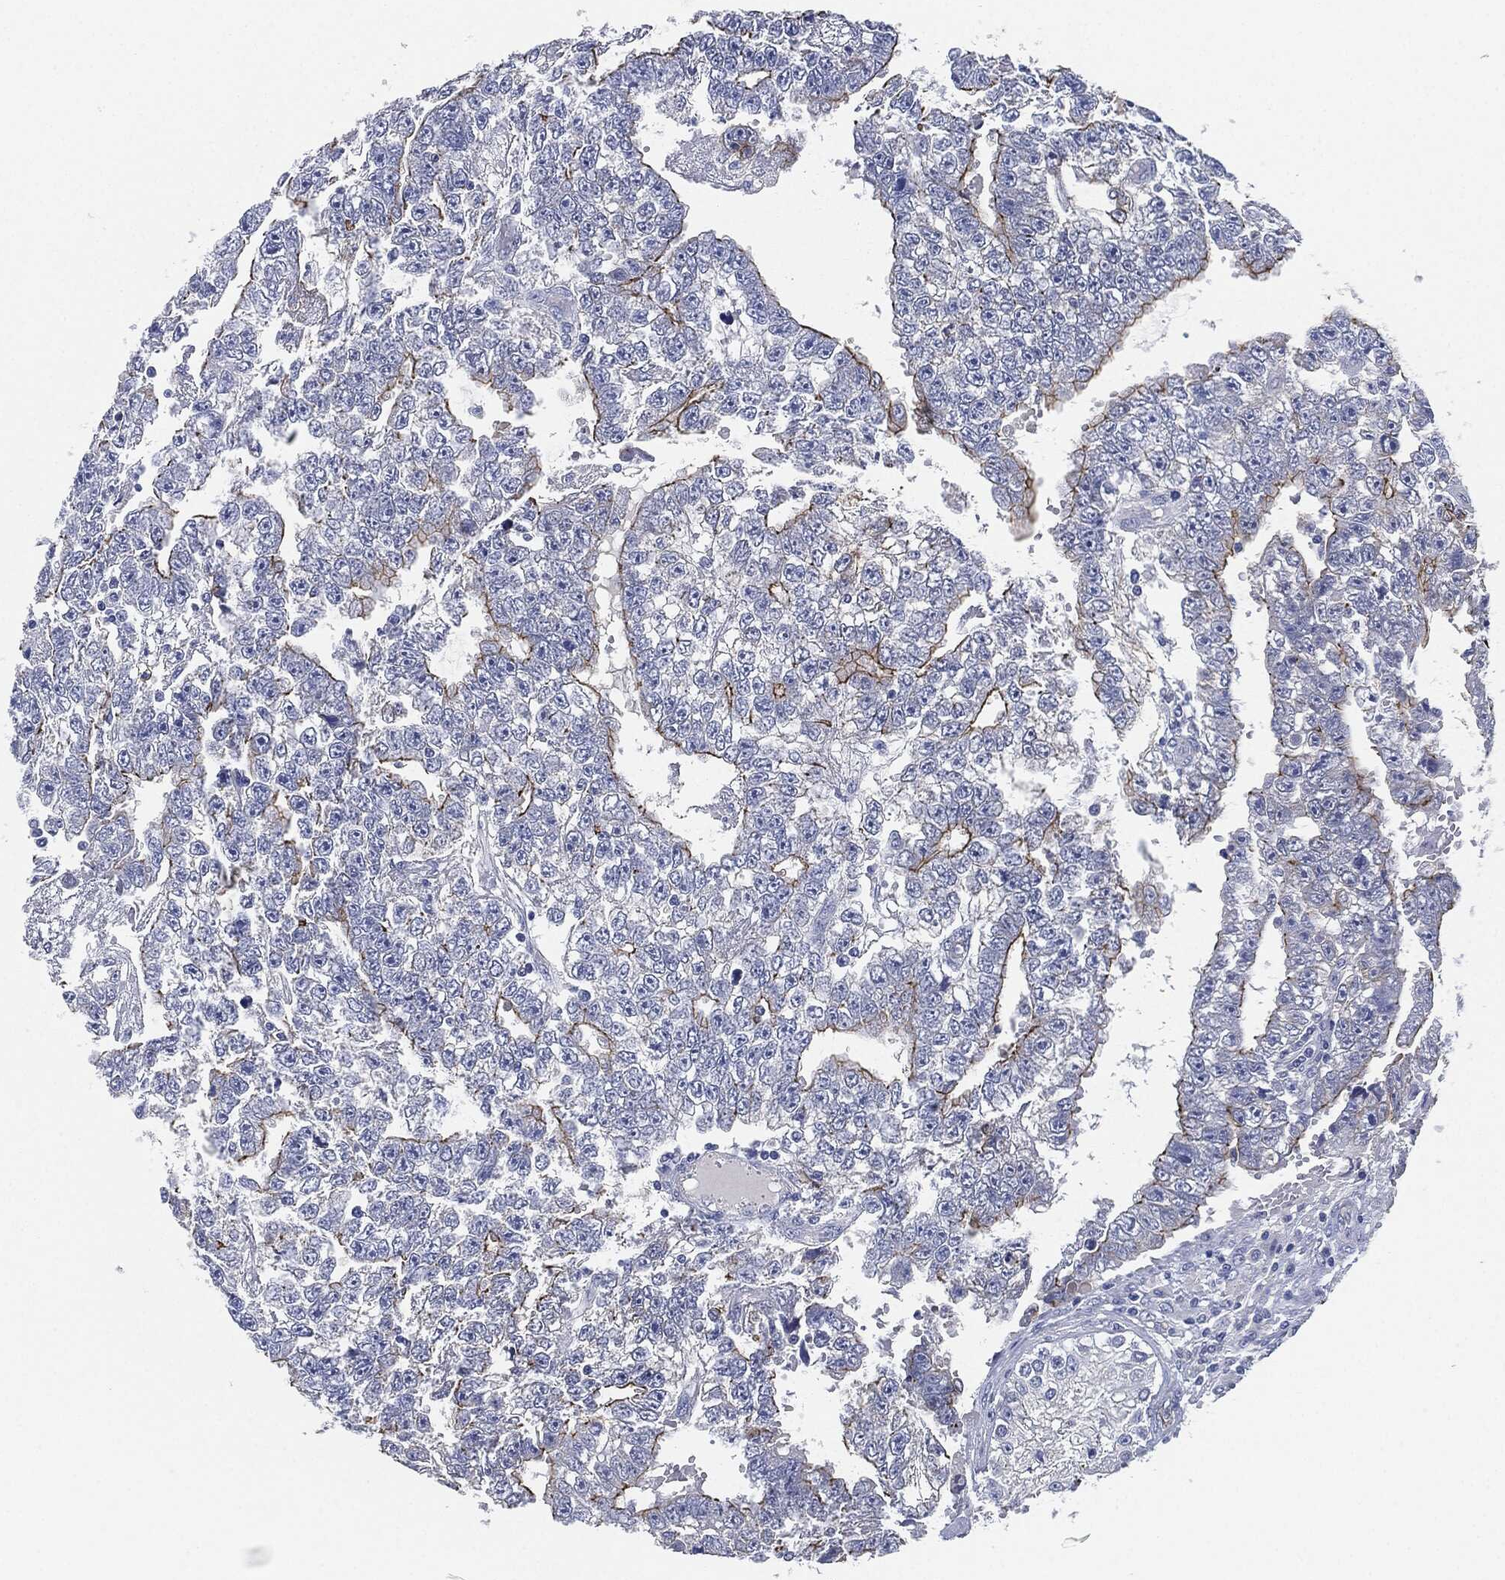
{"staining": {"intensity": "strong", "quantity": "<25%", "location": "cytoplasmic/membranous"}, "tissue": "testis cancer", "cell_type": "Tumor cells", "image_type": "cancer", "snomed": [{"axis": "morphology", "description": "Carcinoma, Embryonal, NOS"}, {"axis": "topography", "description": "Testis"}], "caption": "Immunohistochemistry image of neoplastic tissue: embryonal carcinoma (testis) stained using immunohistochemistry (IHC) exhibits medium levels of strong protein expression localized specifically in the cytoplasmic/membranous of tumor cells, appearing as a cytoplasmic/membranous brown color.", "gene": "SHROOM2", "patient": {"sex": "male", "age": 25}}